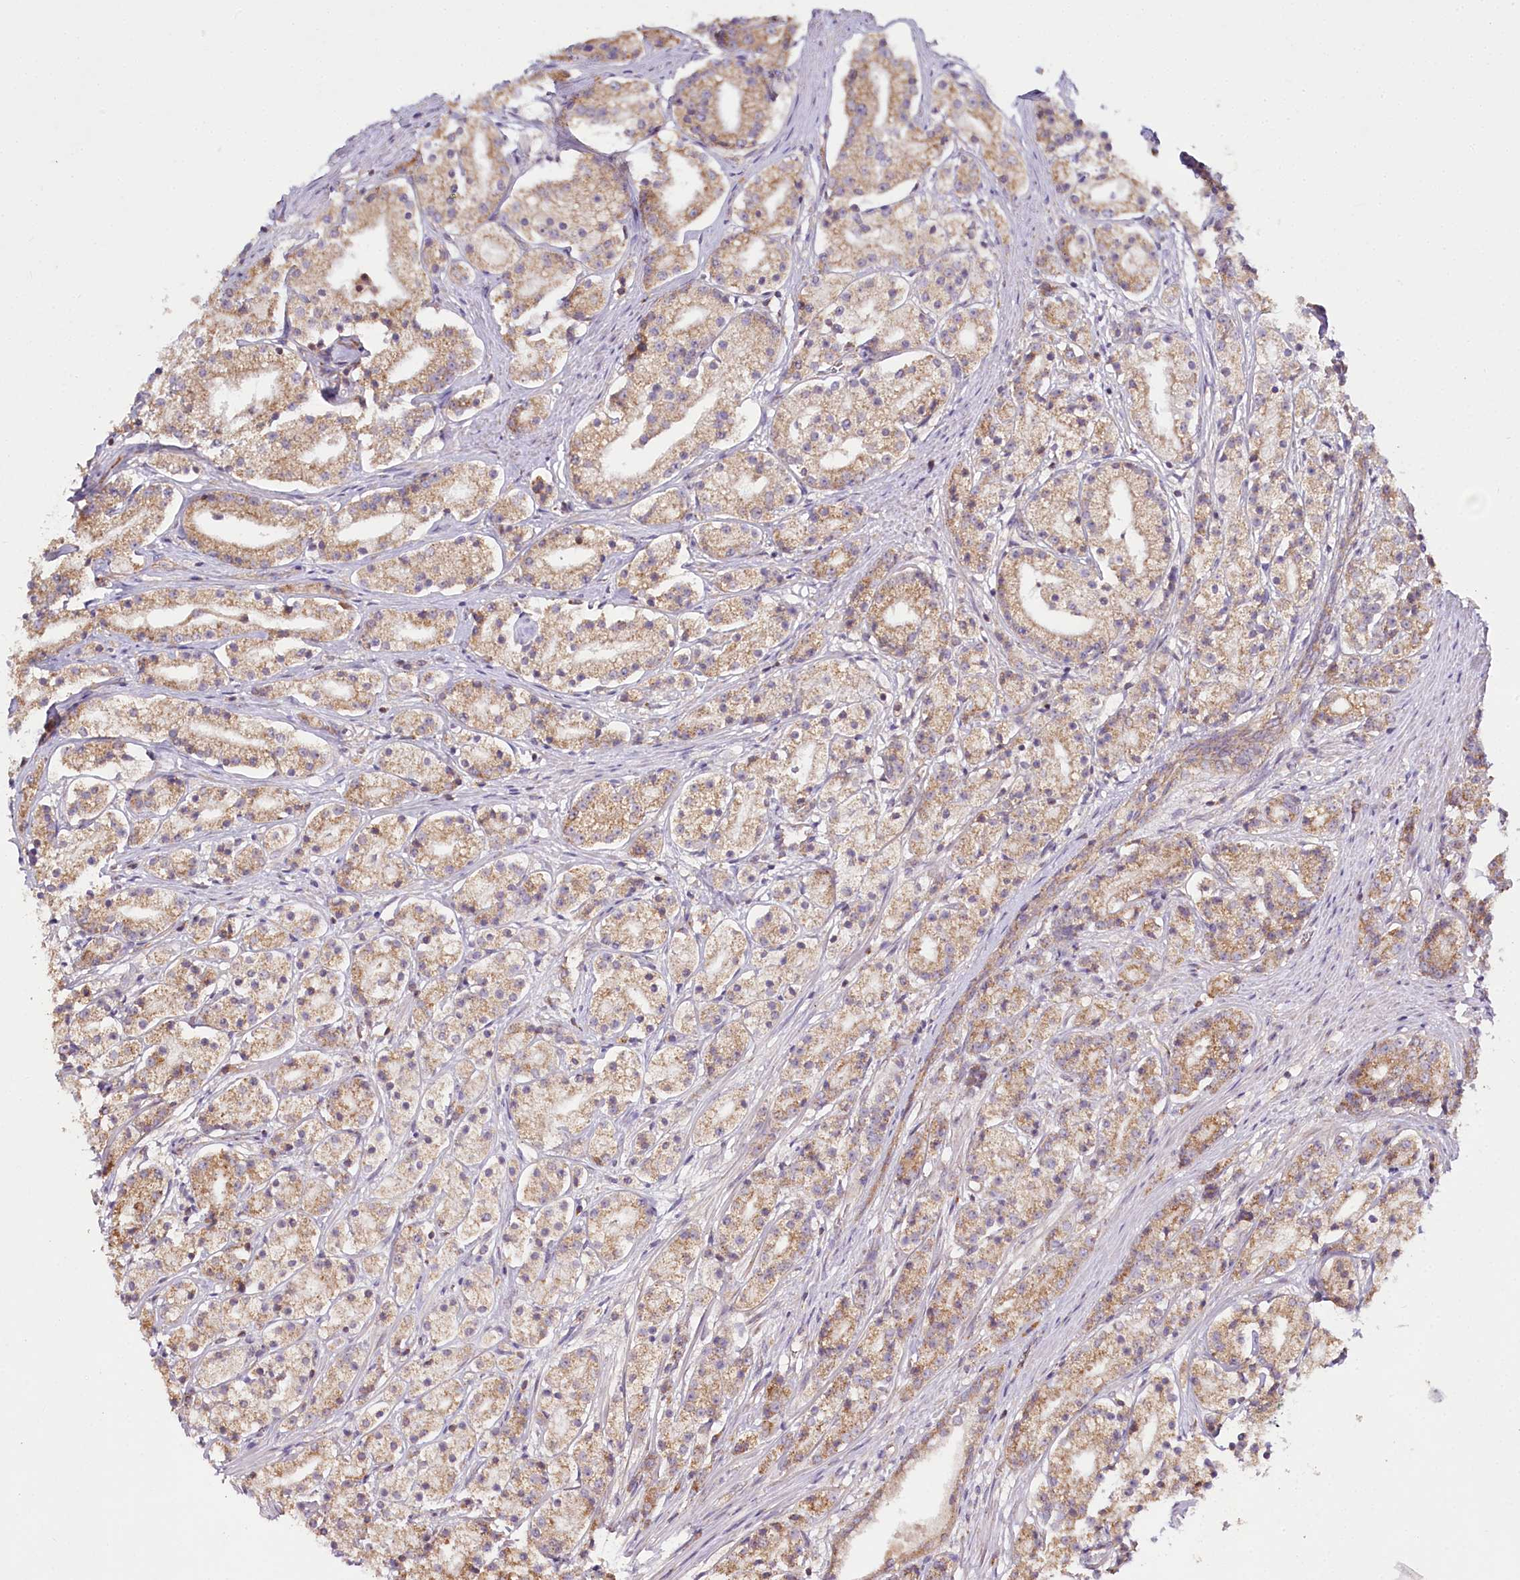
{"staining": {"intensity": "moderate", "quantity": "25%-75%", "location": "cytoplasmic/membranous"}, "tissue": "prostate cancer", "cell_type": "Tumor cells", "image_type": "cancer", "snomed": [{"axis": "morphology", "description": "Adenocarcinoma, High grade"}, {"axis": "topography", "description": "Prostate"}], "caption": "Tumor cells display medium levels of moderate cytoplasmic/membranous staining in approximately 25%-75% of cells in prostate adenocarcinoma (high-grade).", "gene": "ACOX2", "patient": {"sex": "male", "age": 69}}